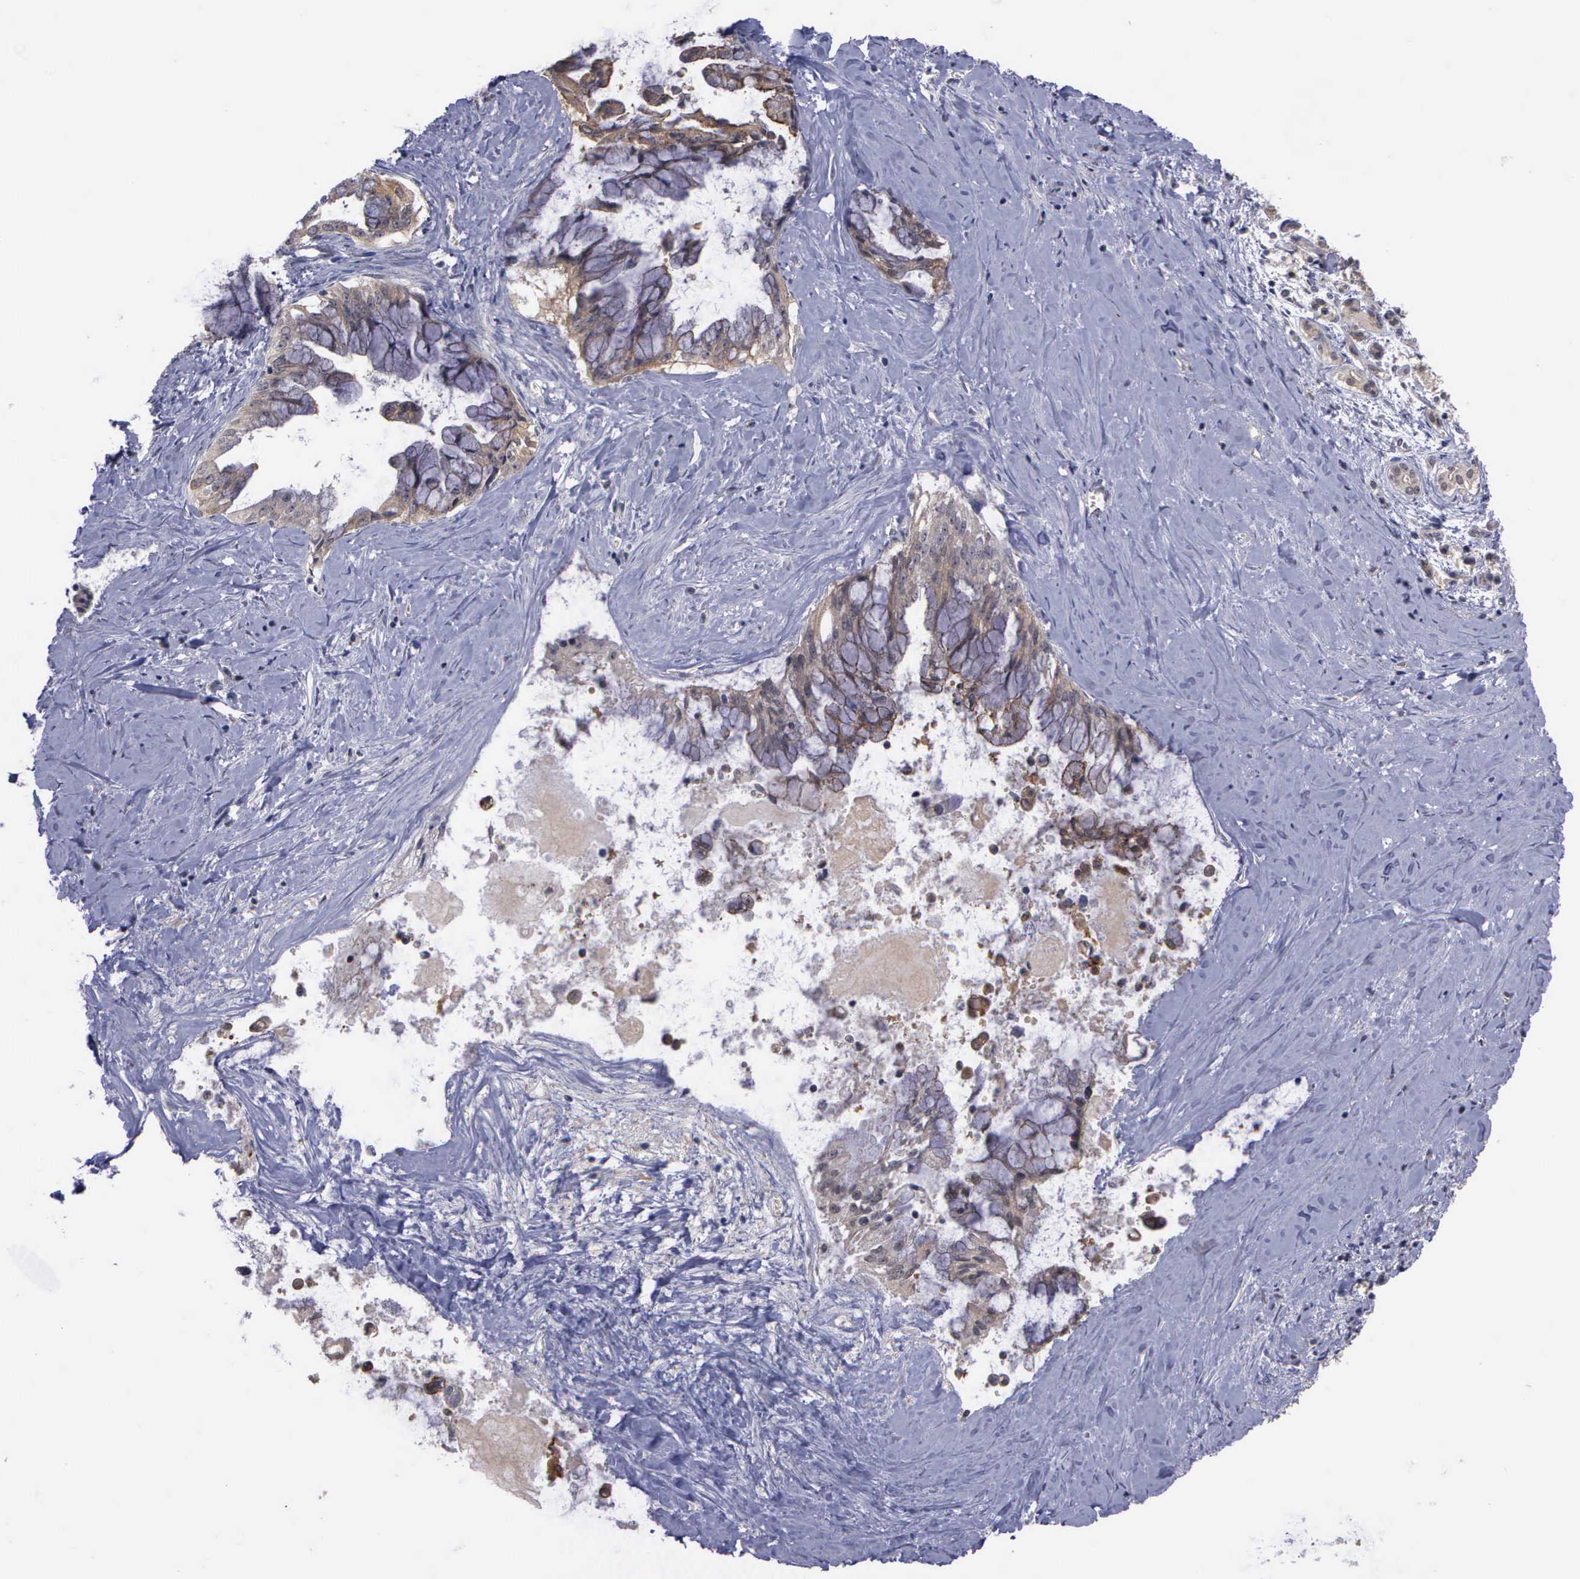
{"staining": {"intensity": "weak", "quantity": "25%-75%", "location": "cytoplasmic/membranous"}, "tissue": "pancreatic cancer", "cell_type": "Tumor cells", "image_type": "cancer", "snomed": [{"axis": "morphology", "description": "Adenocarcinoma, NOS"}, {"axis": "topography", "description": "Pancreas"}], "caption": "IHC of human pancreatic cancer displays low levels of weak cytoplasmic/membranous staining in approximately 25%-75% of tumor cells.", "gene": "MAP3K9", "patient": {"sex": "male", "age": 59}}